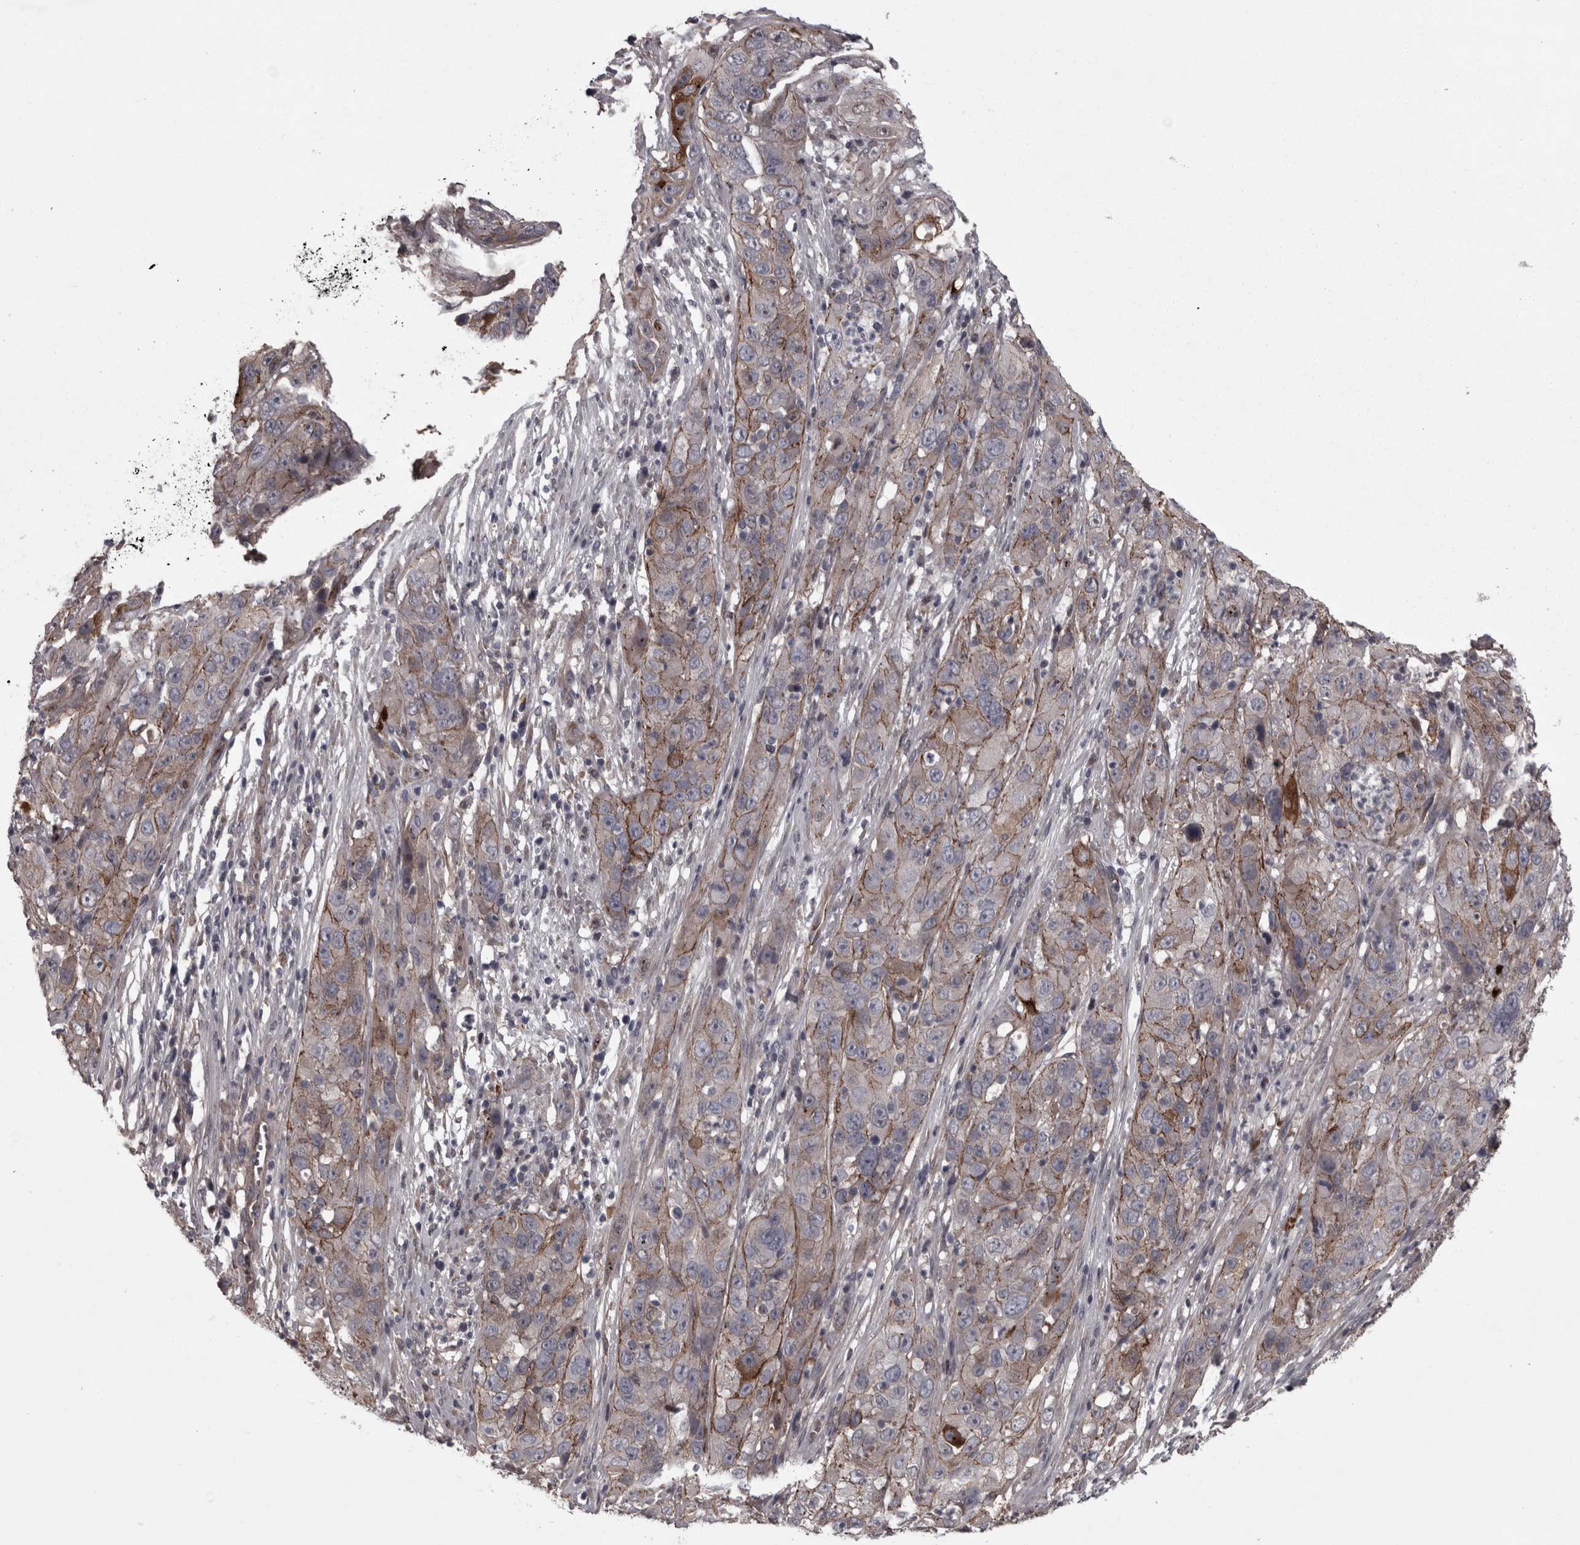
{"staining": {"intensity": "weak", "quantity": "25%-75%", "location": "cytoplasmic/membranous"}, "tissue": "cervical cancer", "cell_type": "Tumor cells", "image_type": "cancer", "snomed": [{"axis": "morphology", "description": "Squamous cell carcinoma, NOS"}, {"axis": "topography", "description": "Cervix"}], "caption": "IHC image of cervical cancer stained for a protein (brown), which demonstrates low levels of weak cytoplasmic/membranous expression in approximately 25%-75% of tumor cells.", "gene": "PCDH17", "patient": {"sex": "female", "age": 32}}